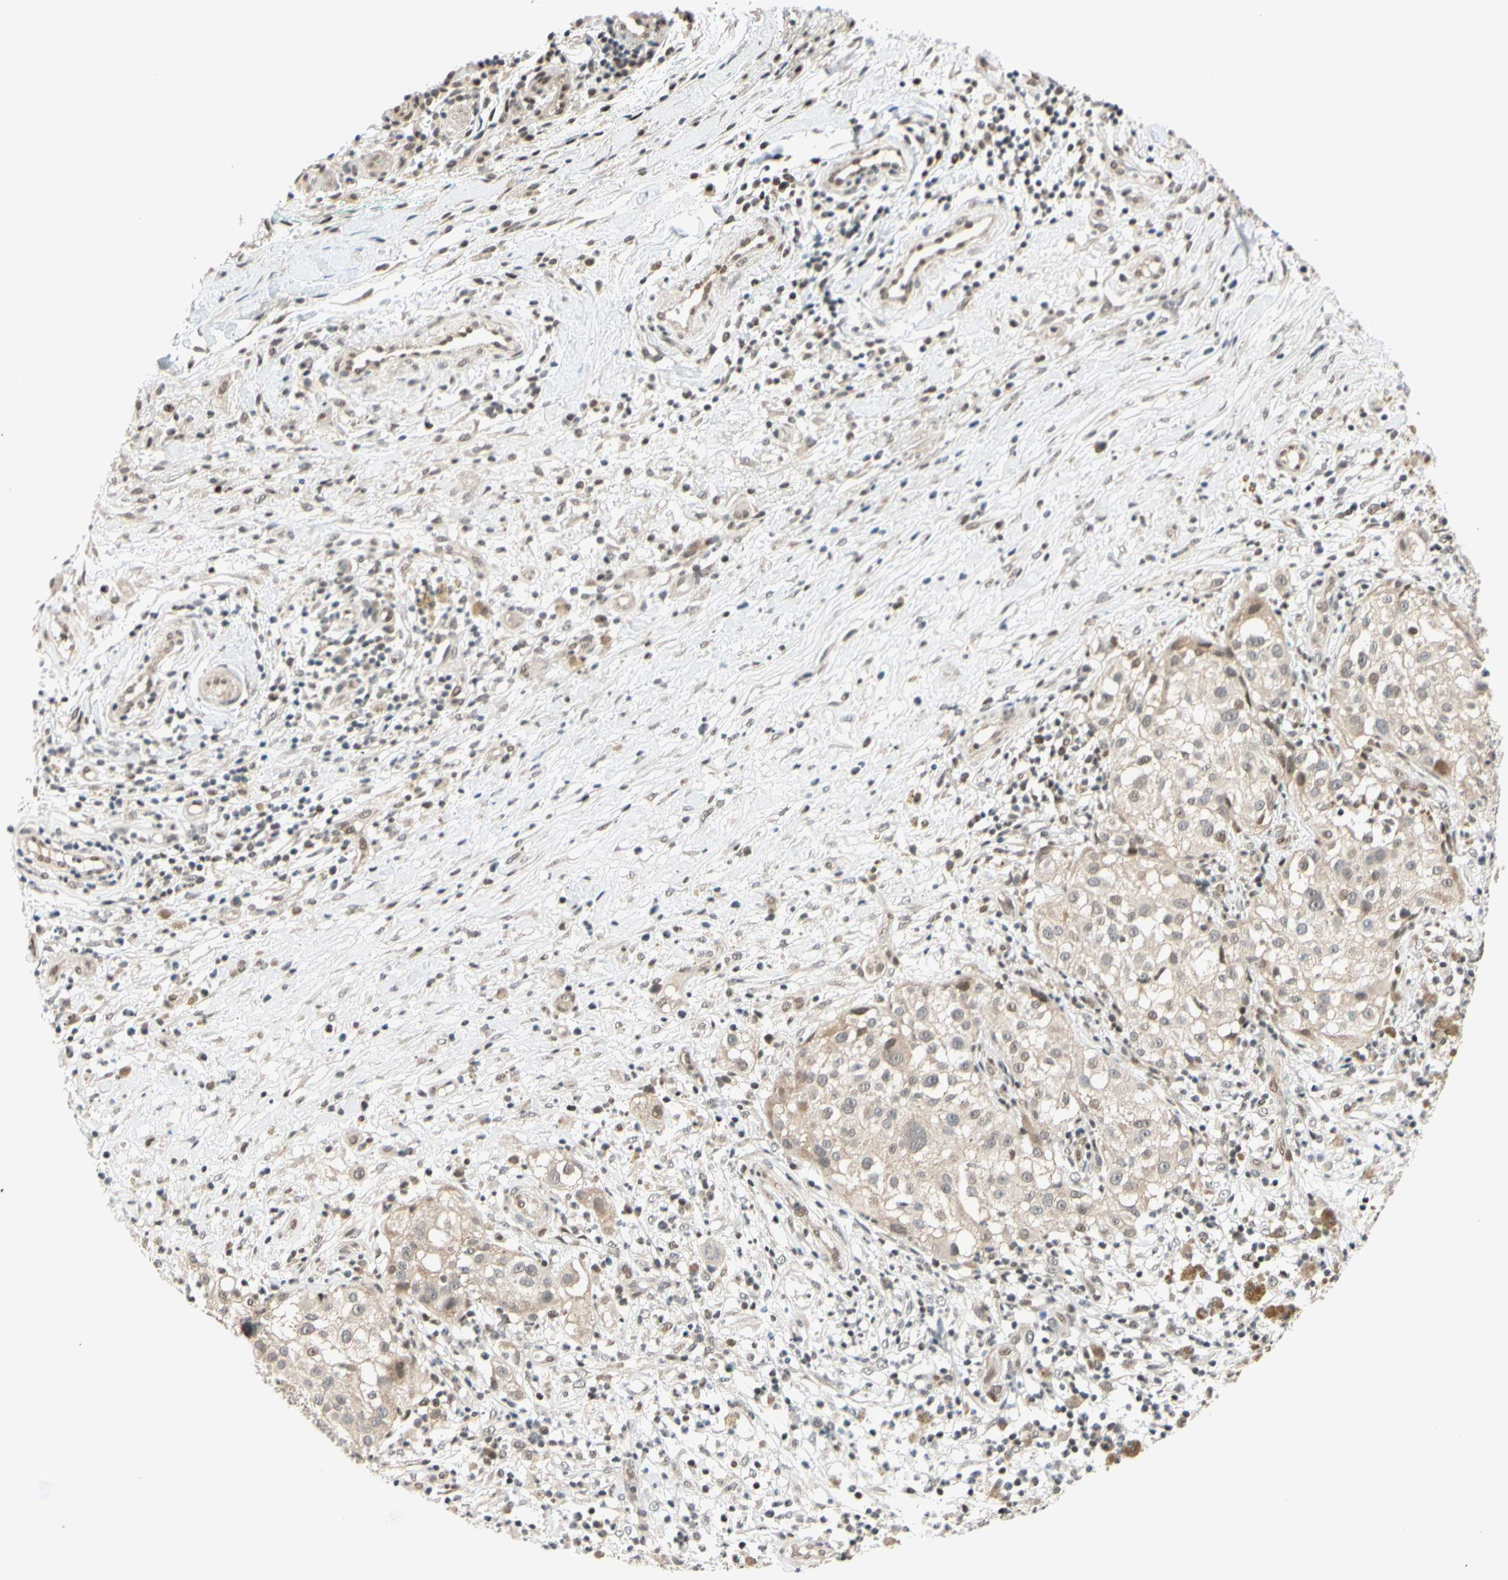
{"staining": {"intensity": "weak", "quantity": "<25%", "location": "cytoplasmic/membranous,nuclear"}, "tissue": "melanoma", "cell_type": "Tumor cells", "image_type": "cancer", "snomed": [{"axis": "morphology", "description": "Necrosis, NOS"}, {"axis": "morphology", "description": "Malignant melanoma, NOS"}, {"axis": "topography", "description": "Skin"}], "caption": "Immunohistochemical staining of human malignant melanoma shows no significant expression in tumor cells.", "gene": "TAF4", "patient": {"sex": "female", "age": 87}}